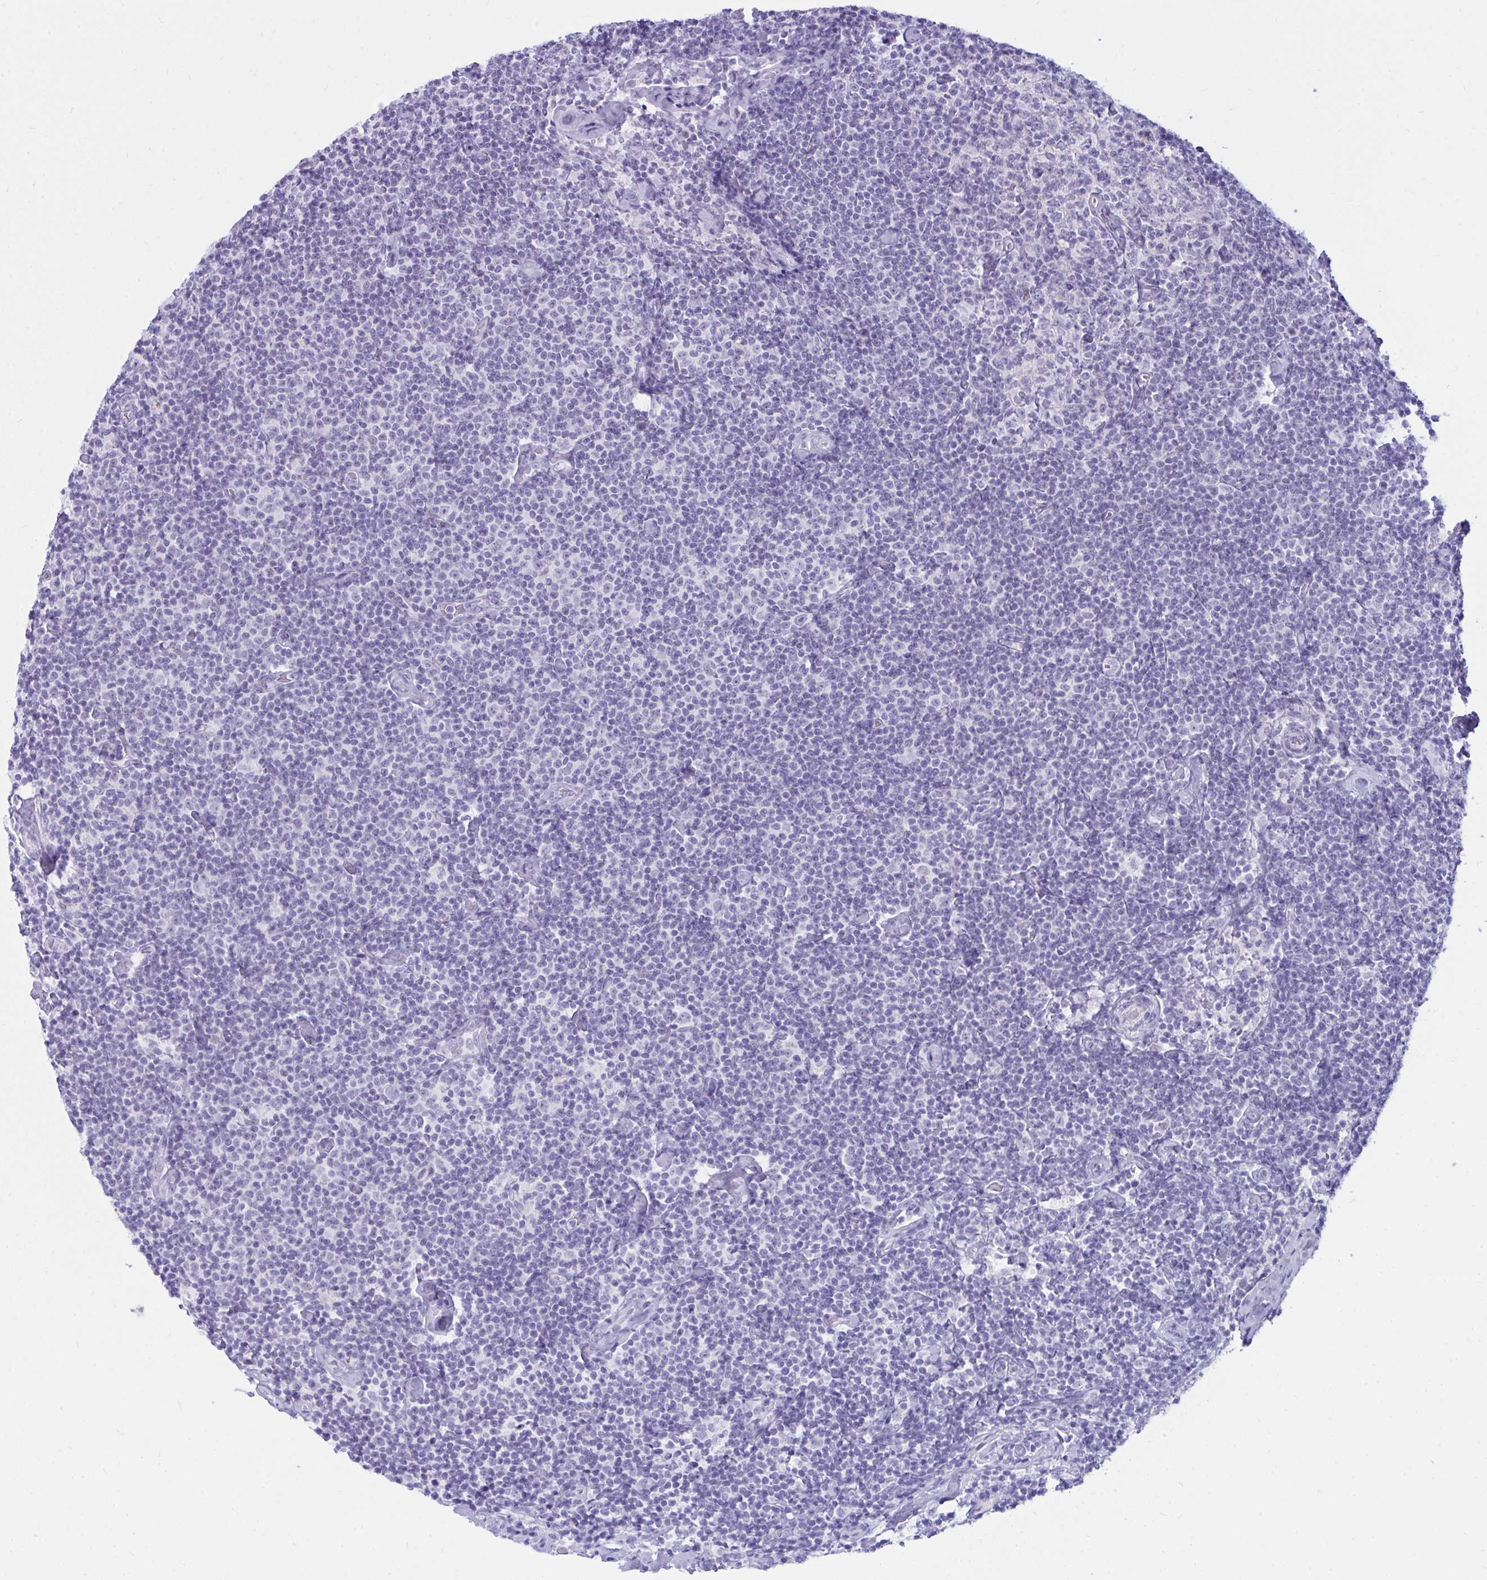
{"staining": {"intensity": "negative", "quantity": "none", "location": "none"}, "tissue": "lymphoma", "cell_type": "Tumor cells", "image_type": "cancer", "snomed": [{"axis": "morphology", "description": "Malignant lymphoma, non-Hodgkin's type, Low grade"}, {"axis": "topography", "description": "Lymph node"}], "caption": "This is a histopathology image of immunohistochemistry staining of malignant lymphoma, non-Hodgkin's type (low-grade), which shows no expression in tumor cells. Brightfield microscopy of immunohistochemistry (IHC) stained with DAB (brown) and hematoxylin (blue), captured at high magnification.", "gene": "OR5F1", "patient": {"sex": "male", "age": 81}}